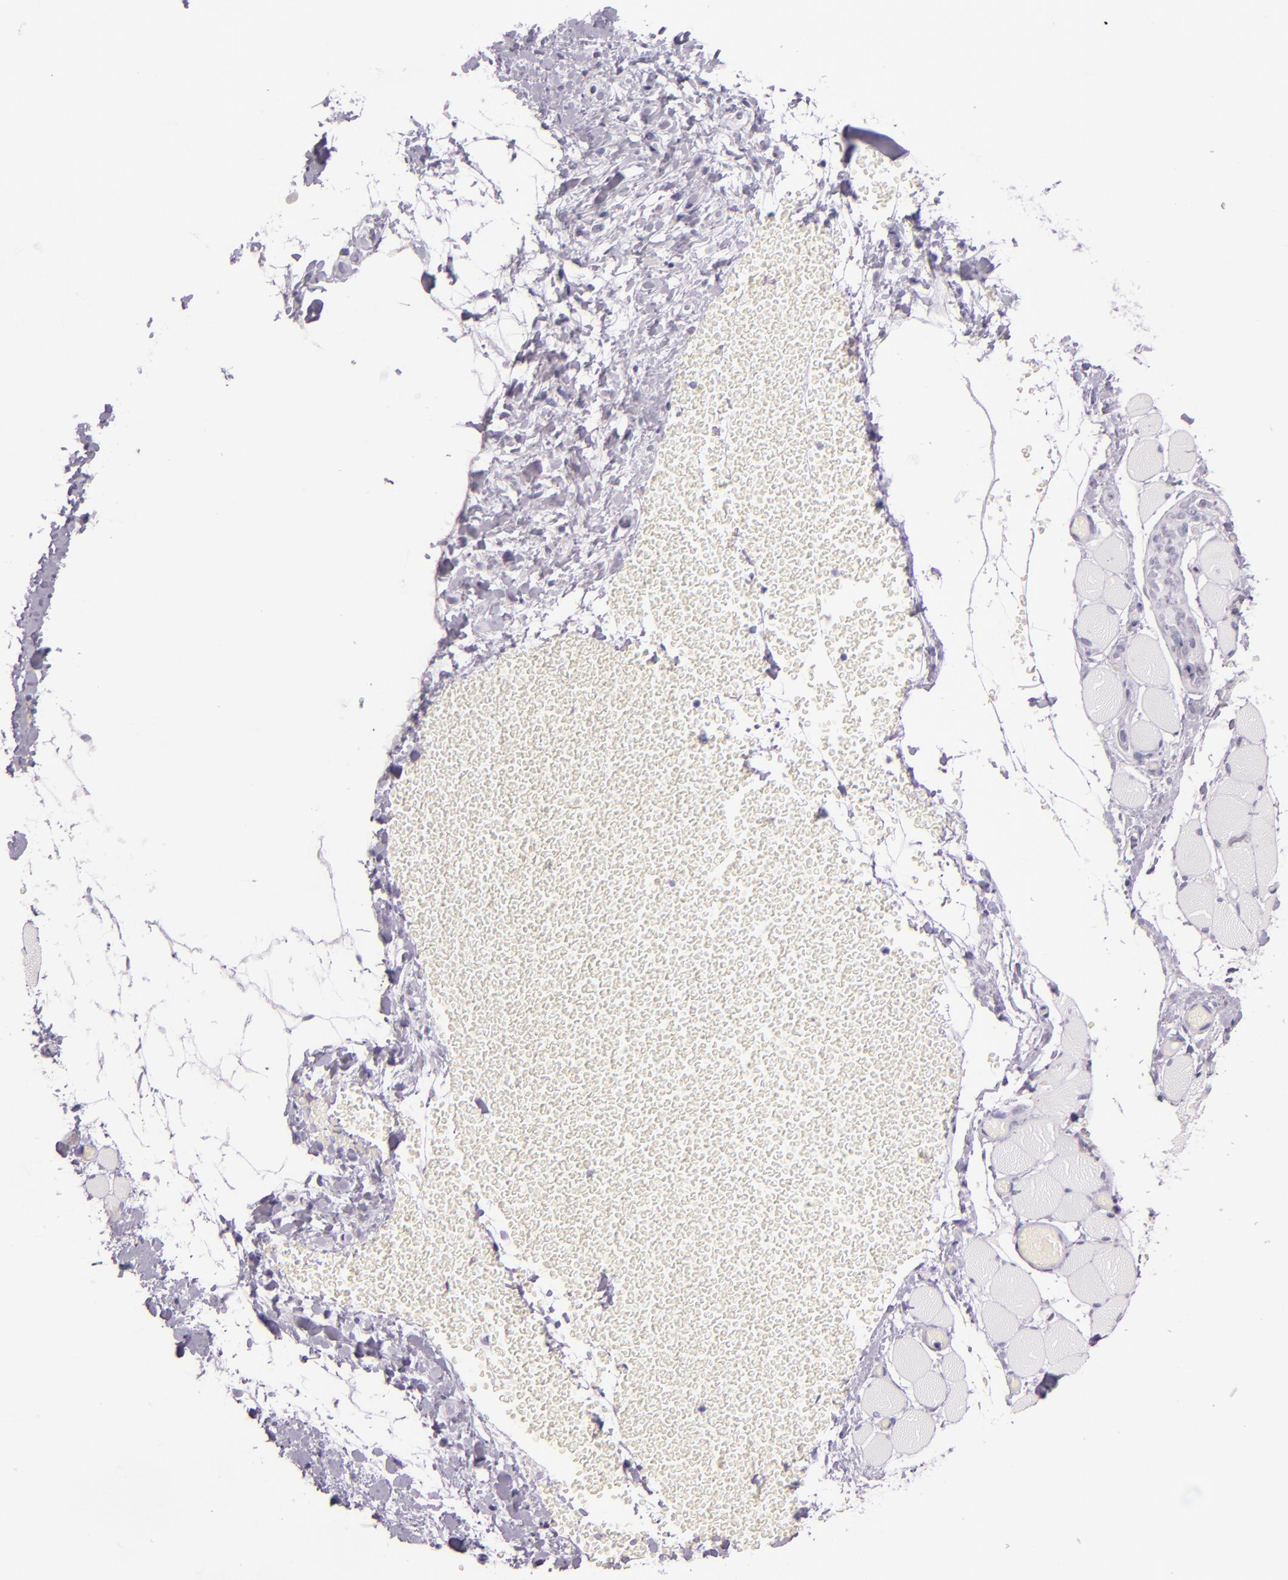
{"staining": {"intensity": "negative", "quantity": "none", "location": "none"}, "tissue": "skeletal muscle", "cell_type": "Myocytes", "image_type": "normal", "snomed": [{"axis": "morphology", "description": "Normal tissue, NOS"}, {"axis": "topography", "description": "Skeletal muscle"}, {"axis": "topography", "description": "Soft tissue"}], "caption": "Immunohistochemistry (IHC) image of normal skeletal muscle stained for a protein (brown), which demonstrates no expression in myocytes.", "gene": "HSP90AA1", "patient": {"sex": "female", "age": 58}}